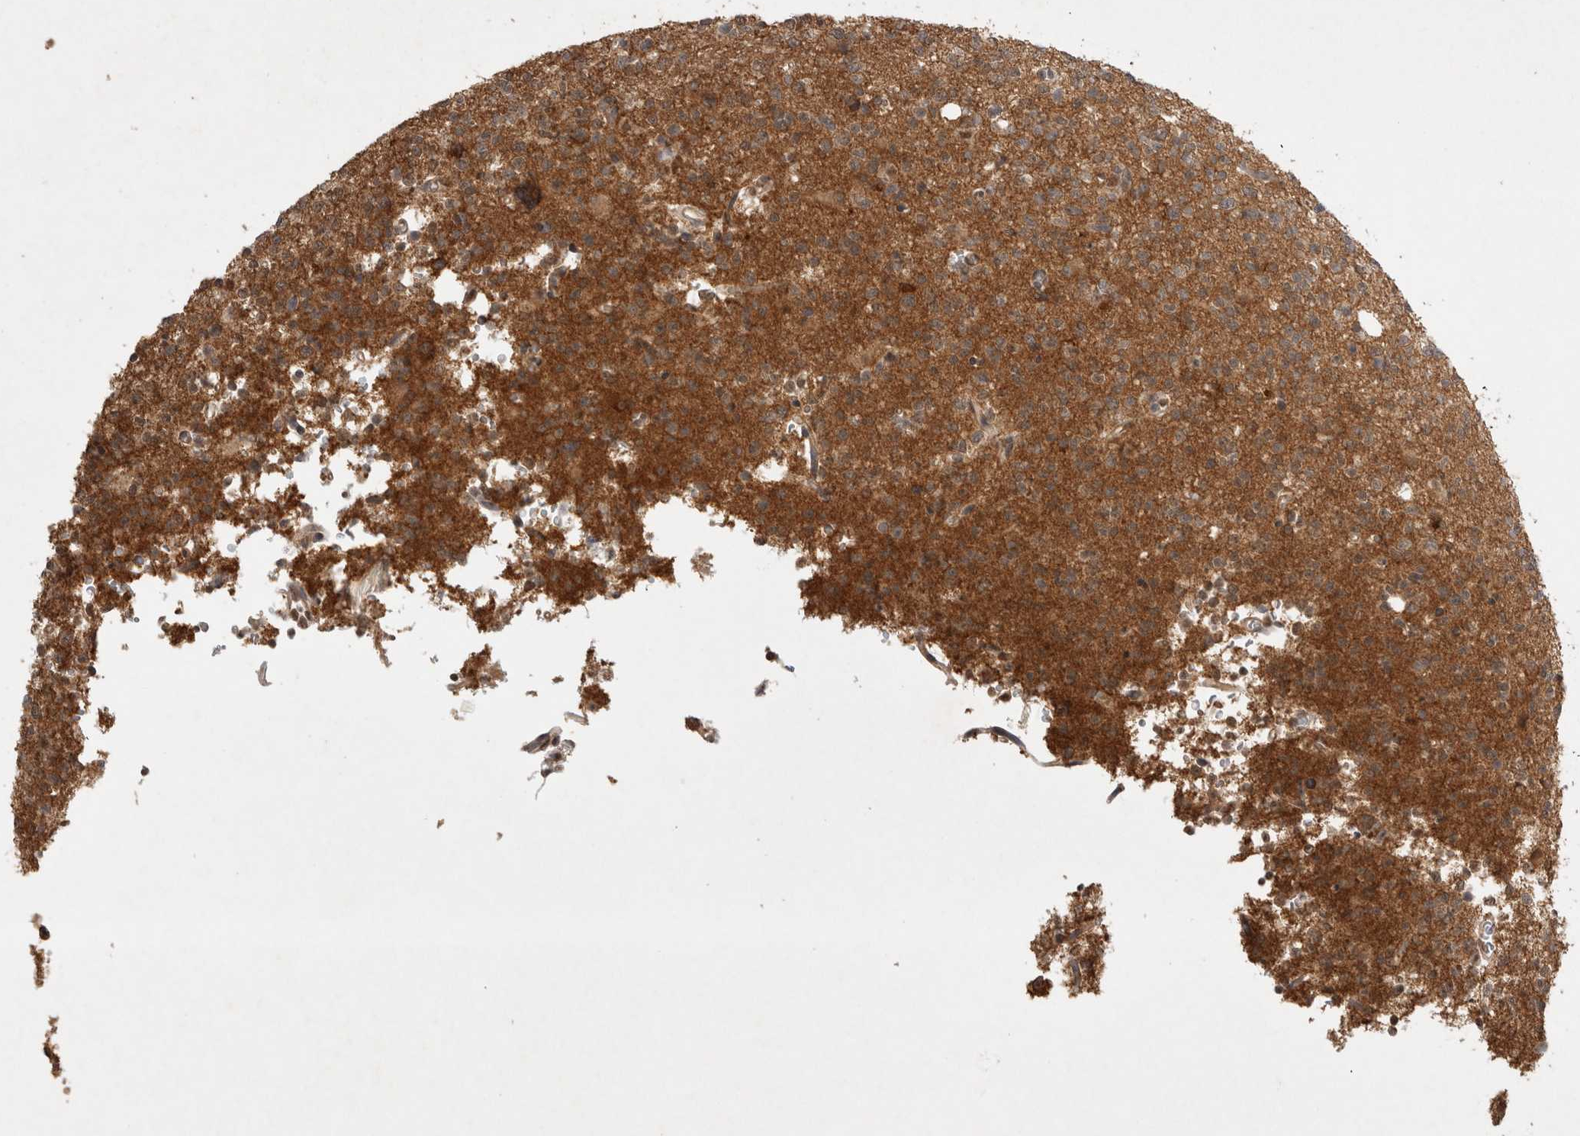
{"staining": {"intensity": "moderate", "quantity": ">75%", "location": "cytoplasmic/membranous"}, "tissue": "glioma", "cell_type": "Tumor cells", "image_type": "cancer", "snomed": [{"axis": "morphology", "description": "Glioma, malignant, High grade"}, {"axis": "topography", "description": "Brain"}], "caption": "There is medium levels of moderate cytoplasmic/membranous positivity in tumor cells of glioma, as demonstrated by immunohistochemical staining (brown color).", "gene": "WIPF2", "patient": {"sex": "female", "age": 62}}